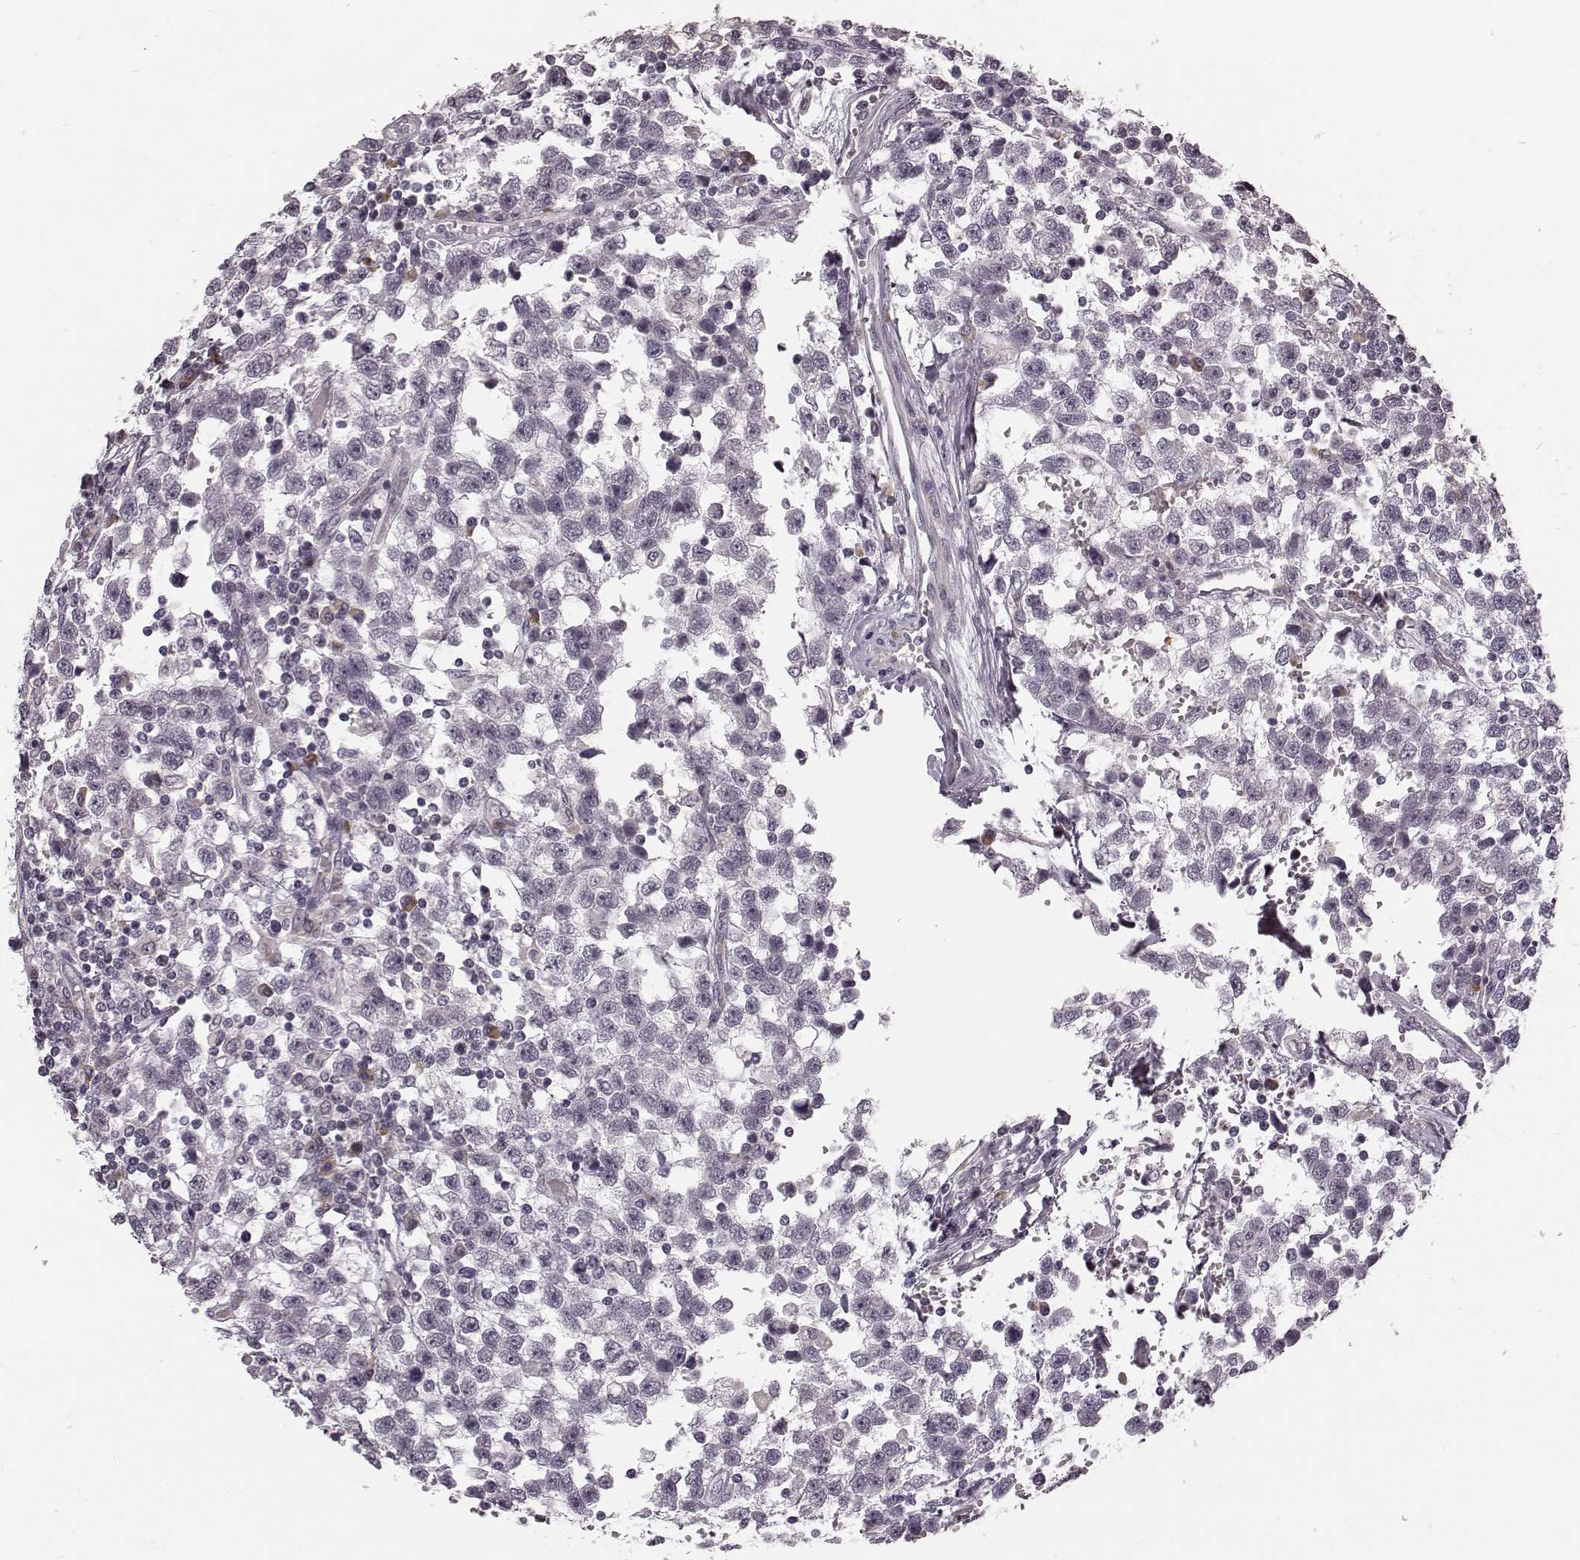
{"staining": {"intensity": "negative", "quantity": "none", "location": "none"}, "tissue": "testis cancer", "cell_type": "Tumor cells", "image_type": "cancer", "snomed": [{"axis": "morphology", "description": "Seminoma, NOS"}, {"axis": "topography", "description": "Testis"}], "caption": "The image exhibits no significant staining in tumor cells of testis cancer.", "gene": "FAM234B", "patient": {"sex": "male", "age": 34}}